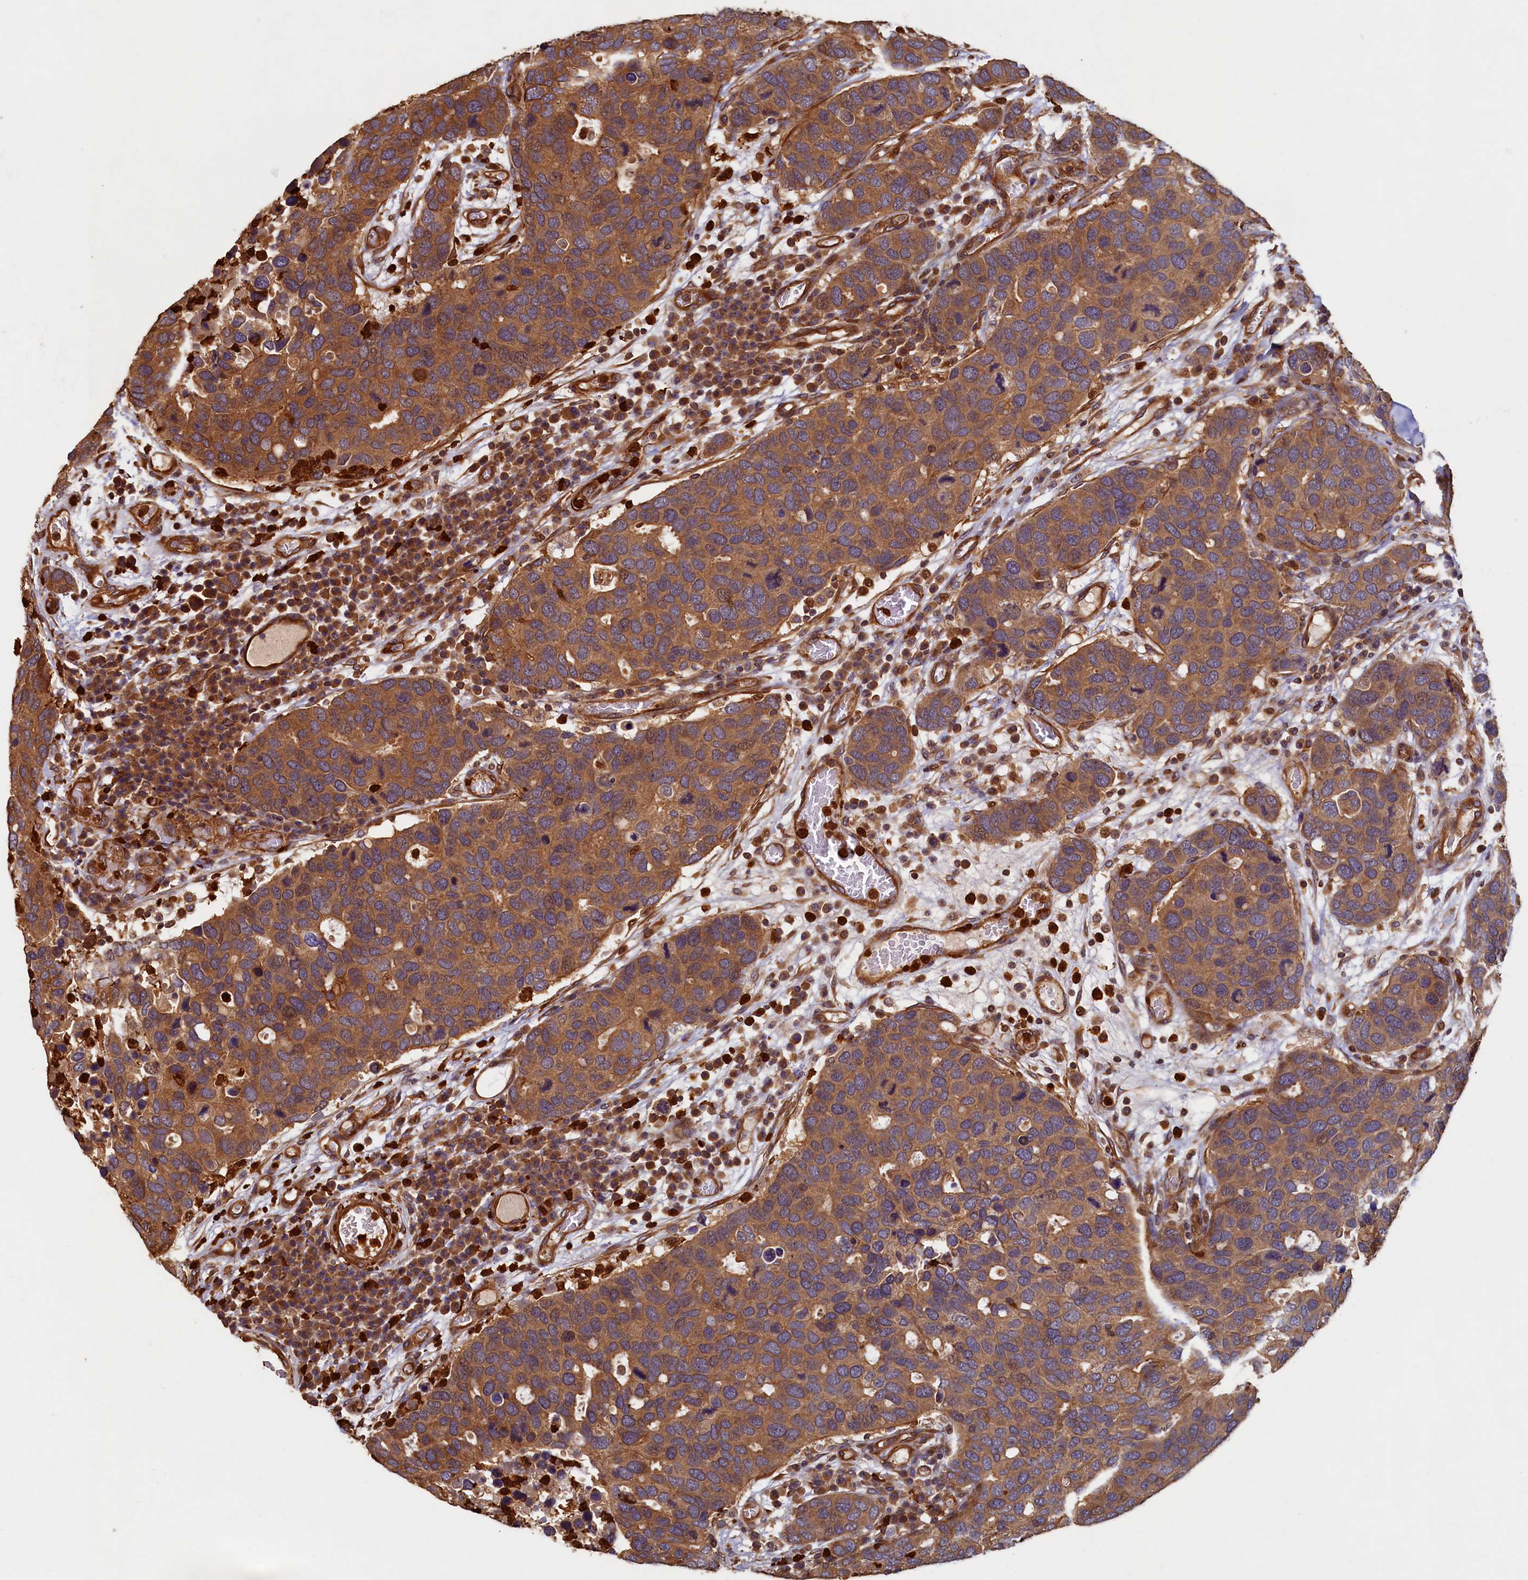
{"staining": {"intensity": "moderate", "quantity": ">75%", "location": "cytoplasmic/membranous"}, "tissue": "breast cancer", "cell_type": "Tumor cells", "image_type": "cancer", "snomed": [{"axis": "morphology", "description": "Duct carcinoma"}, {"axis": "topography", "description": "Breast"}], "caption": "DAB (3,3'-diaminobenzidine) immunohistochemical staining of human breast cancer (invasive ductal carcinoma) shows moderate cytoplasmic/membranous protein positivity in approximately >75% of tumor cells.", "gene": "CCDC102B", "patient": {"sex": "female", "age": 83}}